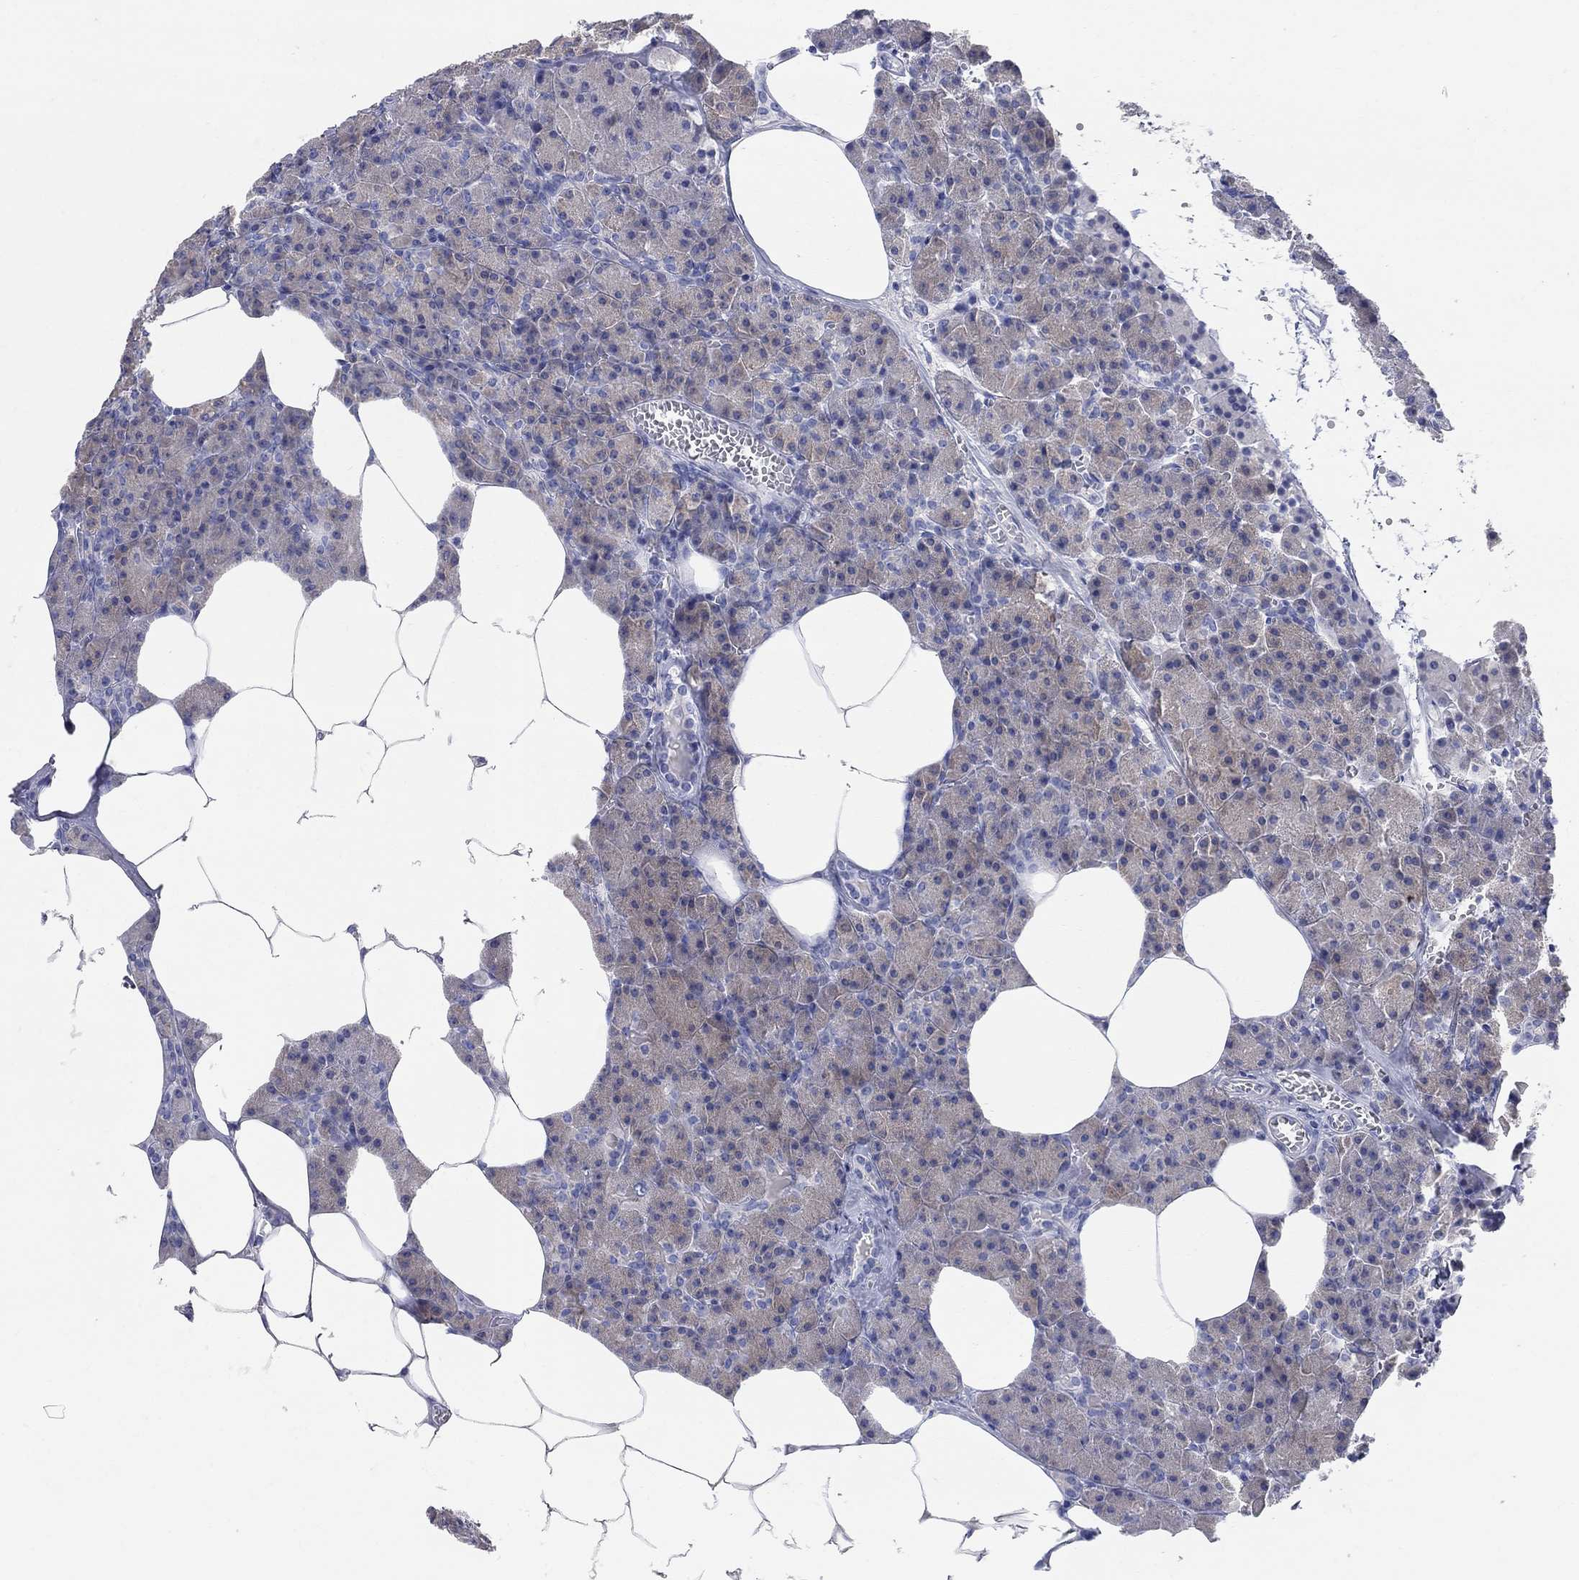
{"staining": {"intensity": "weak", "quantity": "25%-75%", "location": "cytoplasmic/membranous"}, "tissue": "pancreas", "cell_type": "Exocrine glandular cells", "image_type": "normal", "snomed": [{"axis": "morphology", "description": "Normal tissue, NOS"}, {"axis": "topography", "description": "Pancreas"}], "caption": "The immunohistochemical stain shows weak cytoplasmic/membranous expression in exocrine glandular cells of normal pancreas. The staining was performed using DAB, with brown indicating positive protein expression. Nuclei are stained blue with hematoxylin.", "gene": "AOX1", "patient": {"sex": "female", "age": 45}}